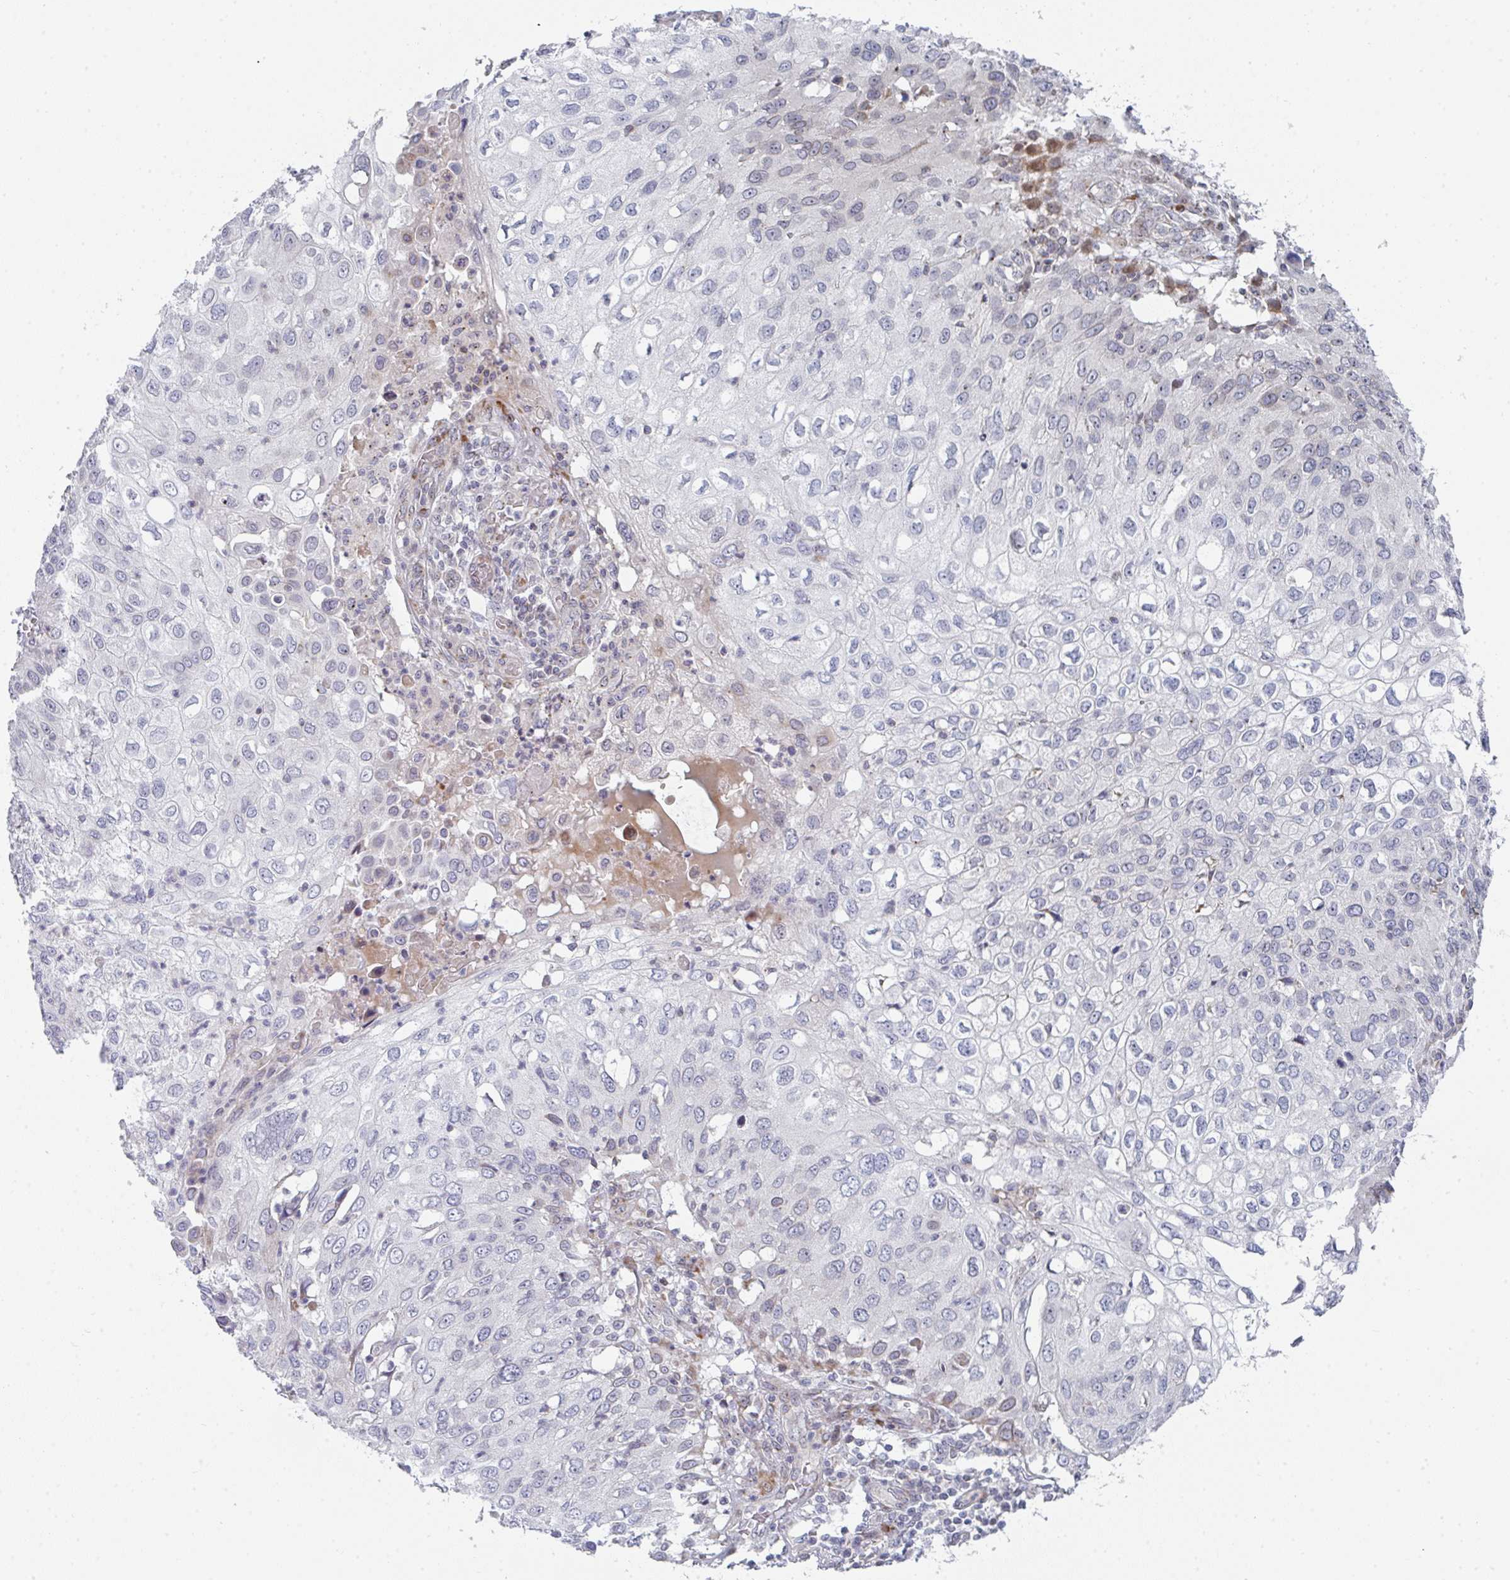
{"staining": {"intensity": "moderate", "quantity": "<25%", "location": "cytoplasmic/membranous"}, "tissue": "skin cancer", "cell_type": "Tumor cells", "image_type": "cancer", "snomed": [{"axis": "morphology", "description": "Squamous cell carcinoma, NOS"}, {"axis": "topography", "description": "Skin"}], "caption": "Immunohistochemical staining of skin squamous cell carcinoma reveals low levels of moderate cytoplasmic/membranous staining in about <25% of tumor cells.", "gene": "PRKCH", "patient": {"sex": "male", "age": 87}}